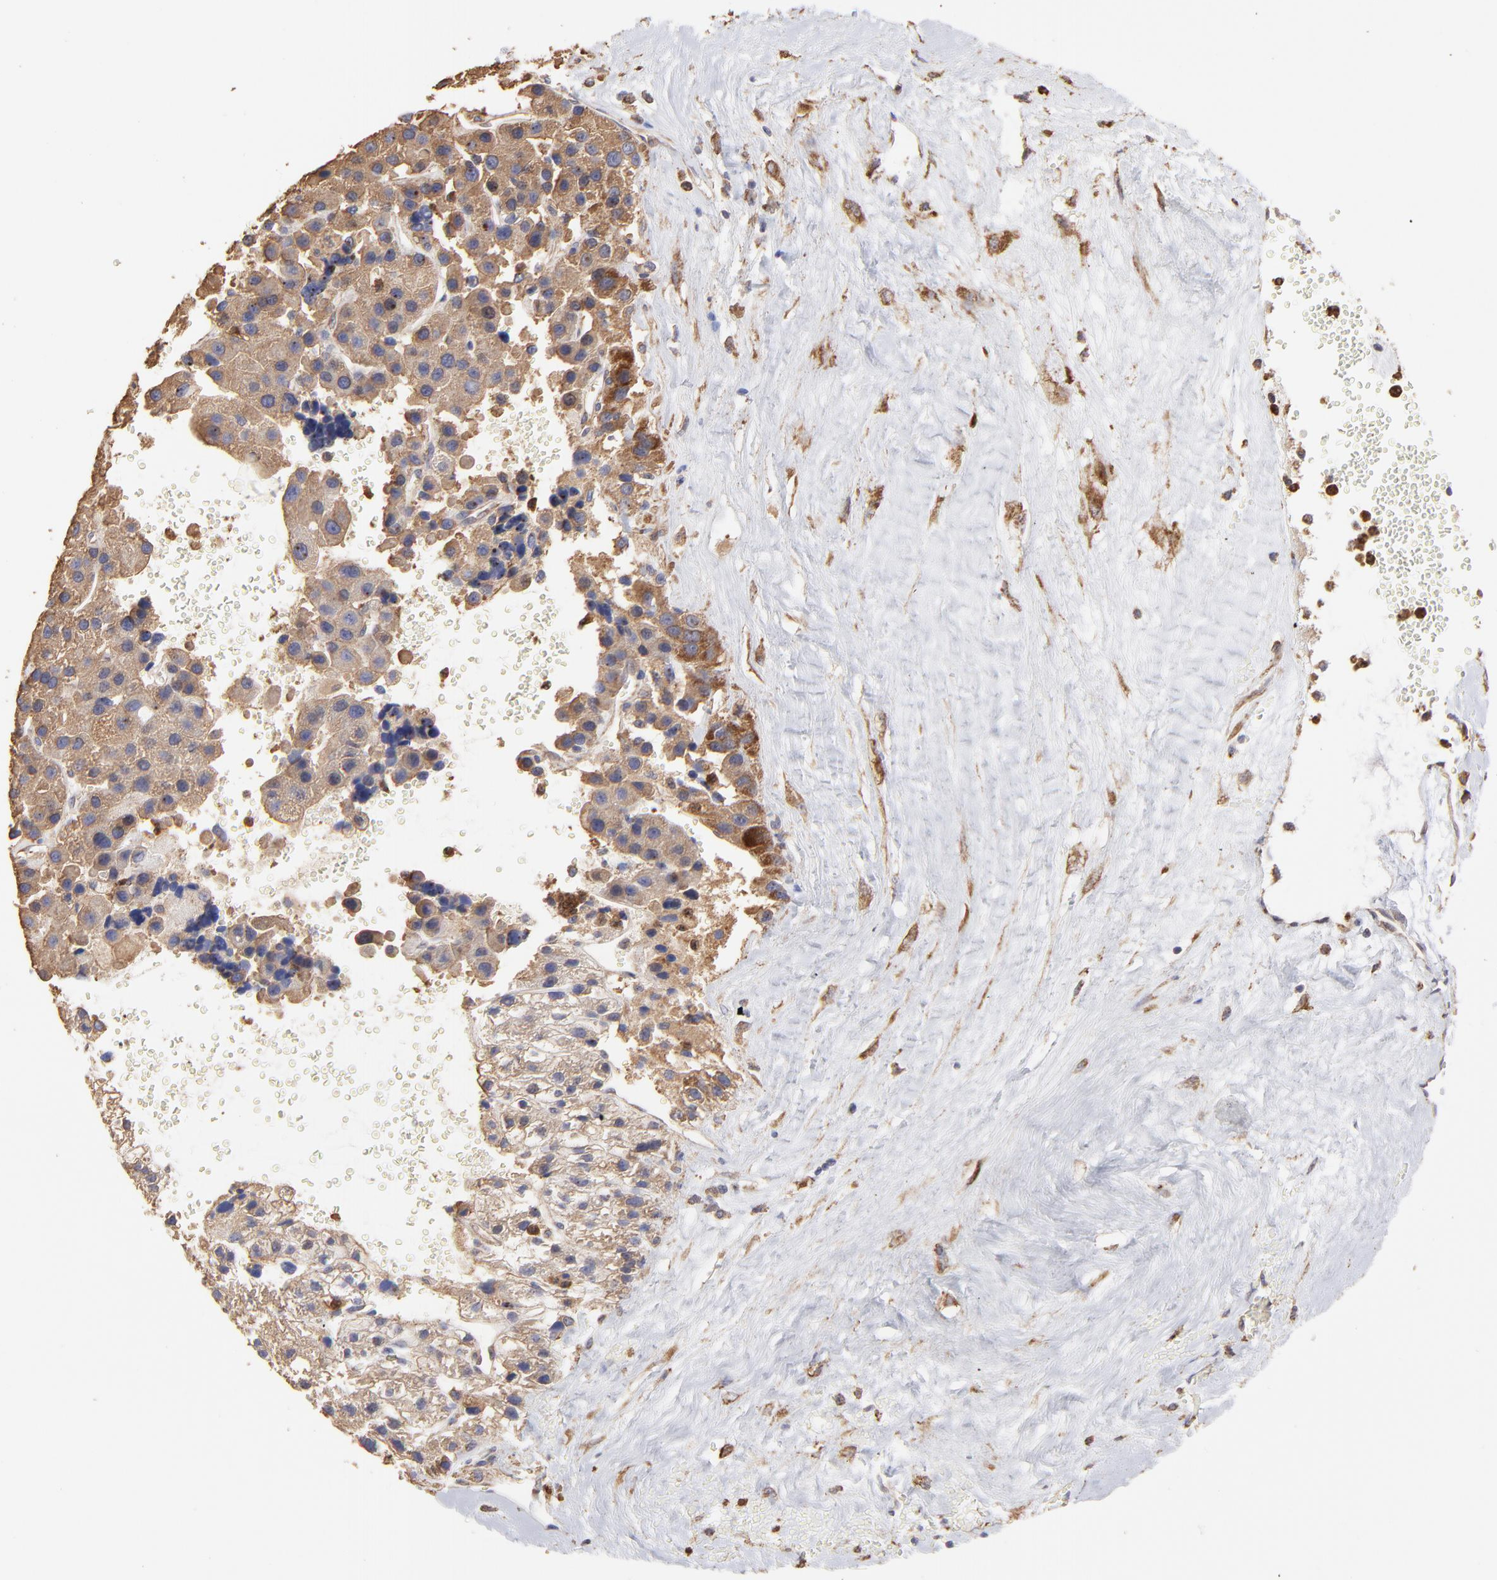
{"staining": {"intensity": "moderate", "quantity": ">75%", "location": "cytoplasmic/membranous"}, "tissue": "liver cancer", "cell_type": "Tumor cells", "image_type": "cancer", "snomed": [{"axis": "morphology", "description": "Carcinoma, Hepatocellular, NOS"}, {"axis": "topography", "description": "Liver"}], "caption": "Approximately >75% of tumor cells in human liver cancer exhibit moderate cytoplasmic/membranous protein expression as visualized by brown immunohistochemical staining.", "gene": "PFKM", "patient": {"sex": "female", "age": 85}}